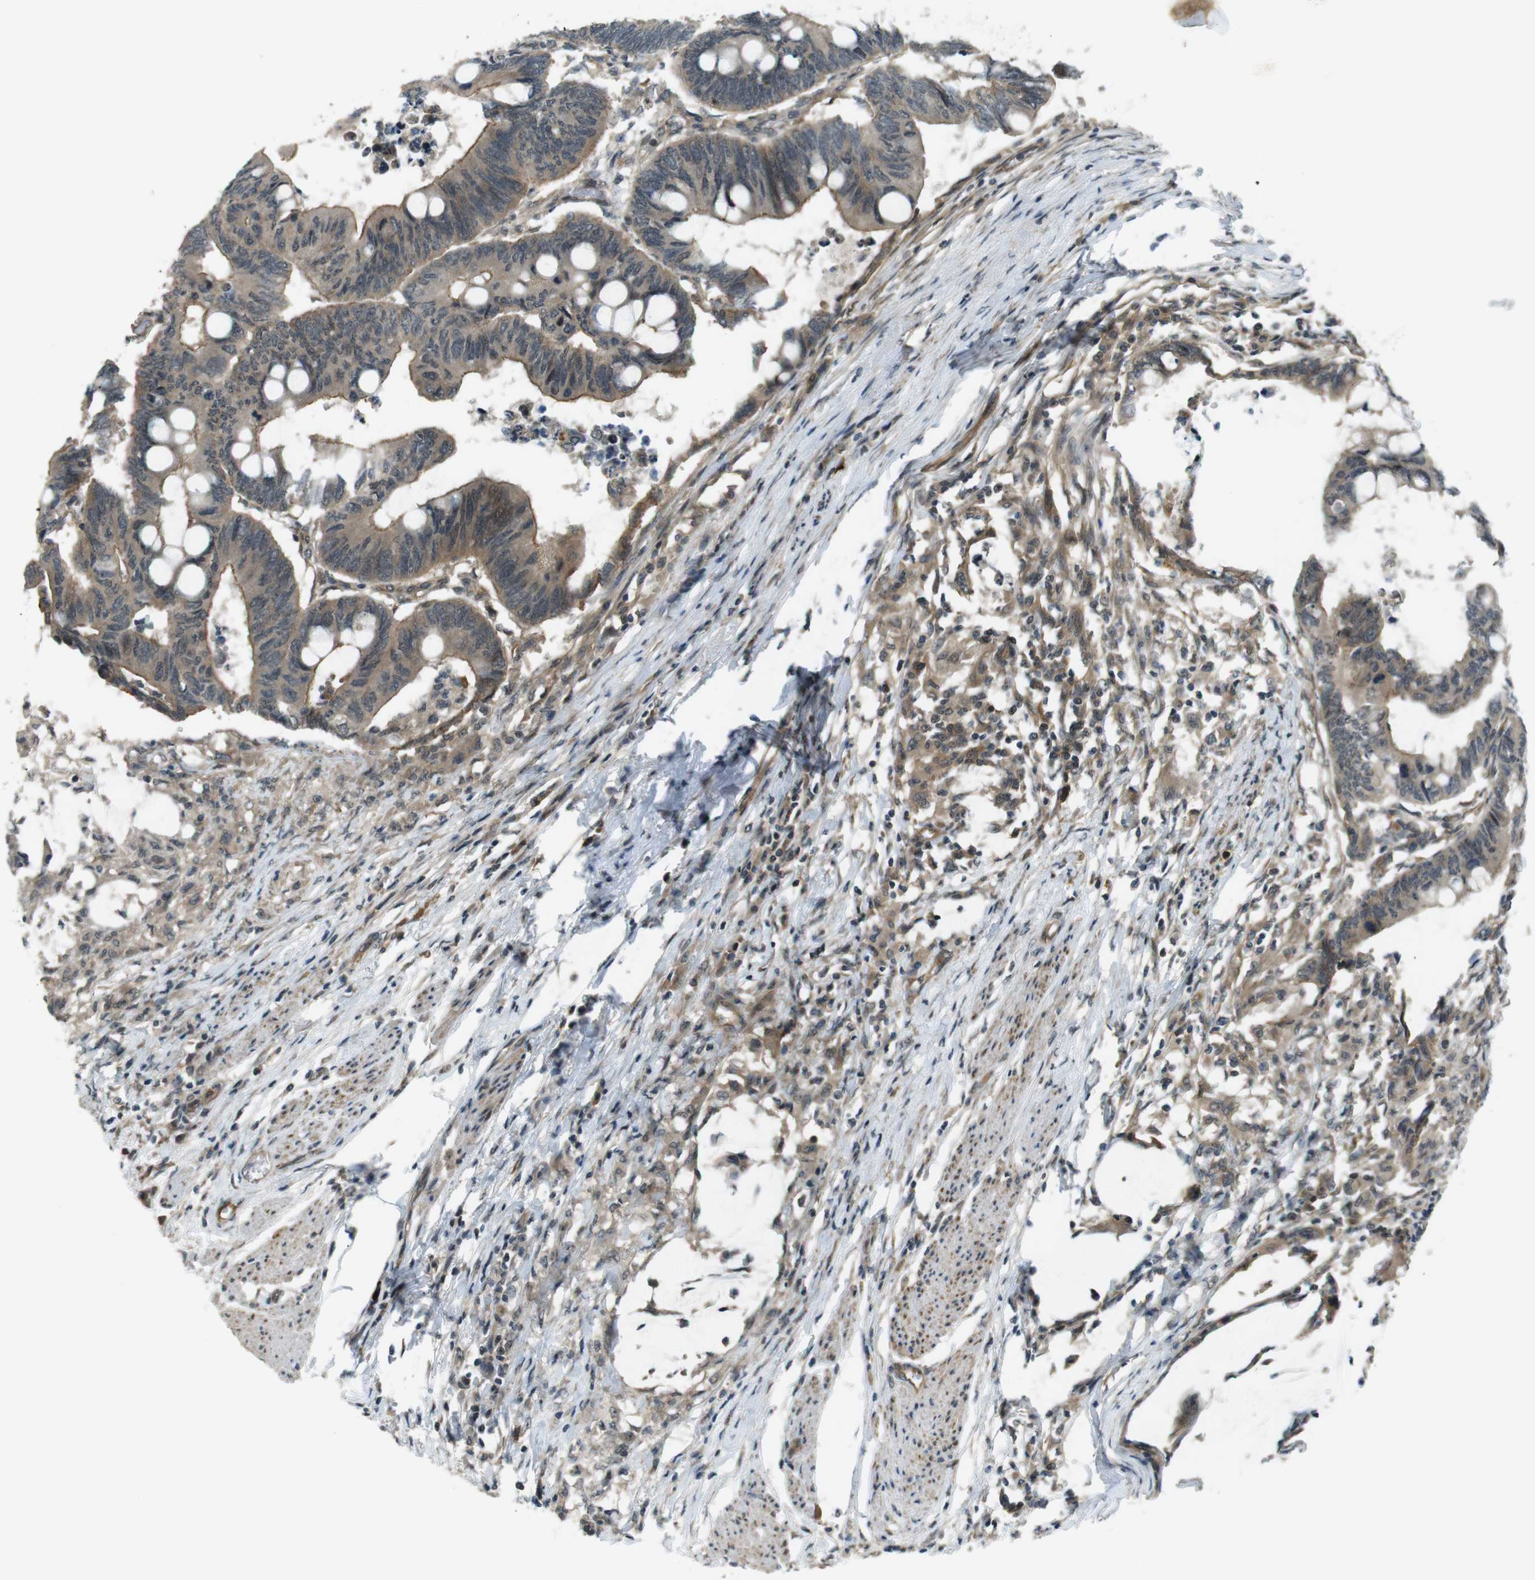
{"staining": {"intensity": "moderate", "quantity": "25%-75%", "location": "cytoplasmic/membranous"}, "tissue": "colorectal cancer", "cell_type": "Tumor cells", "image_type": "cancer", "snomed": [{"axis": "morphology", "description": "Normal tissue, NOS"}, {"axis": "morphology", "description": "Adenocarcinoma, NOS"}, {"axis": "topography", "description": "Rectum"}, {"axis": "topography", "description": "Peripheral nerve tissue"}], "caption": "Colorectal adenocarcinoma tissue shows moderate cytoplasmic/membranous positivity in approximately 25%-75% of tumor cells", "gene": "TIAM2", "patient": {"sex": "male", "age": 92}}